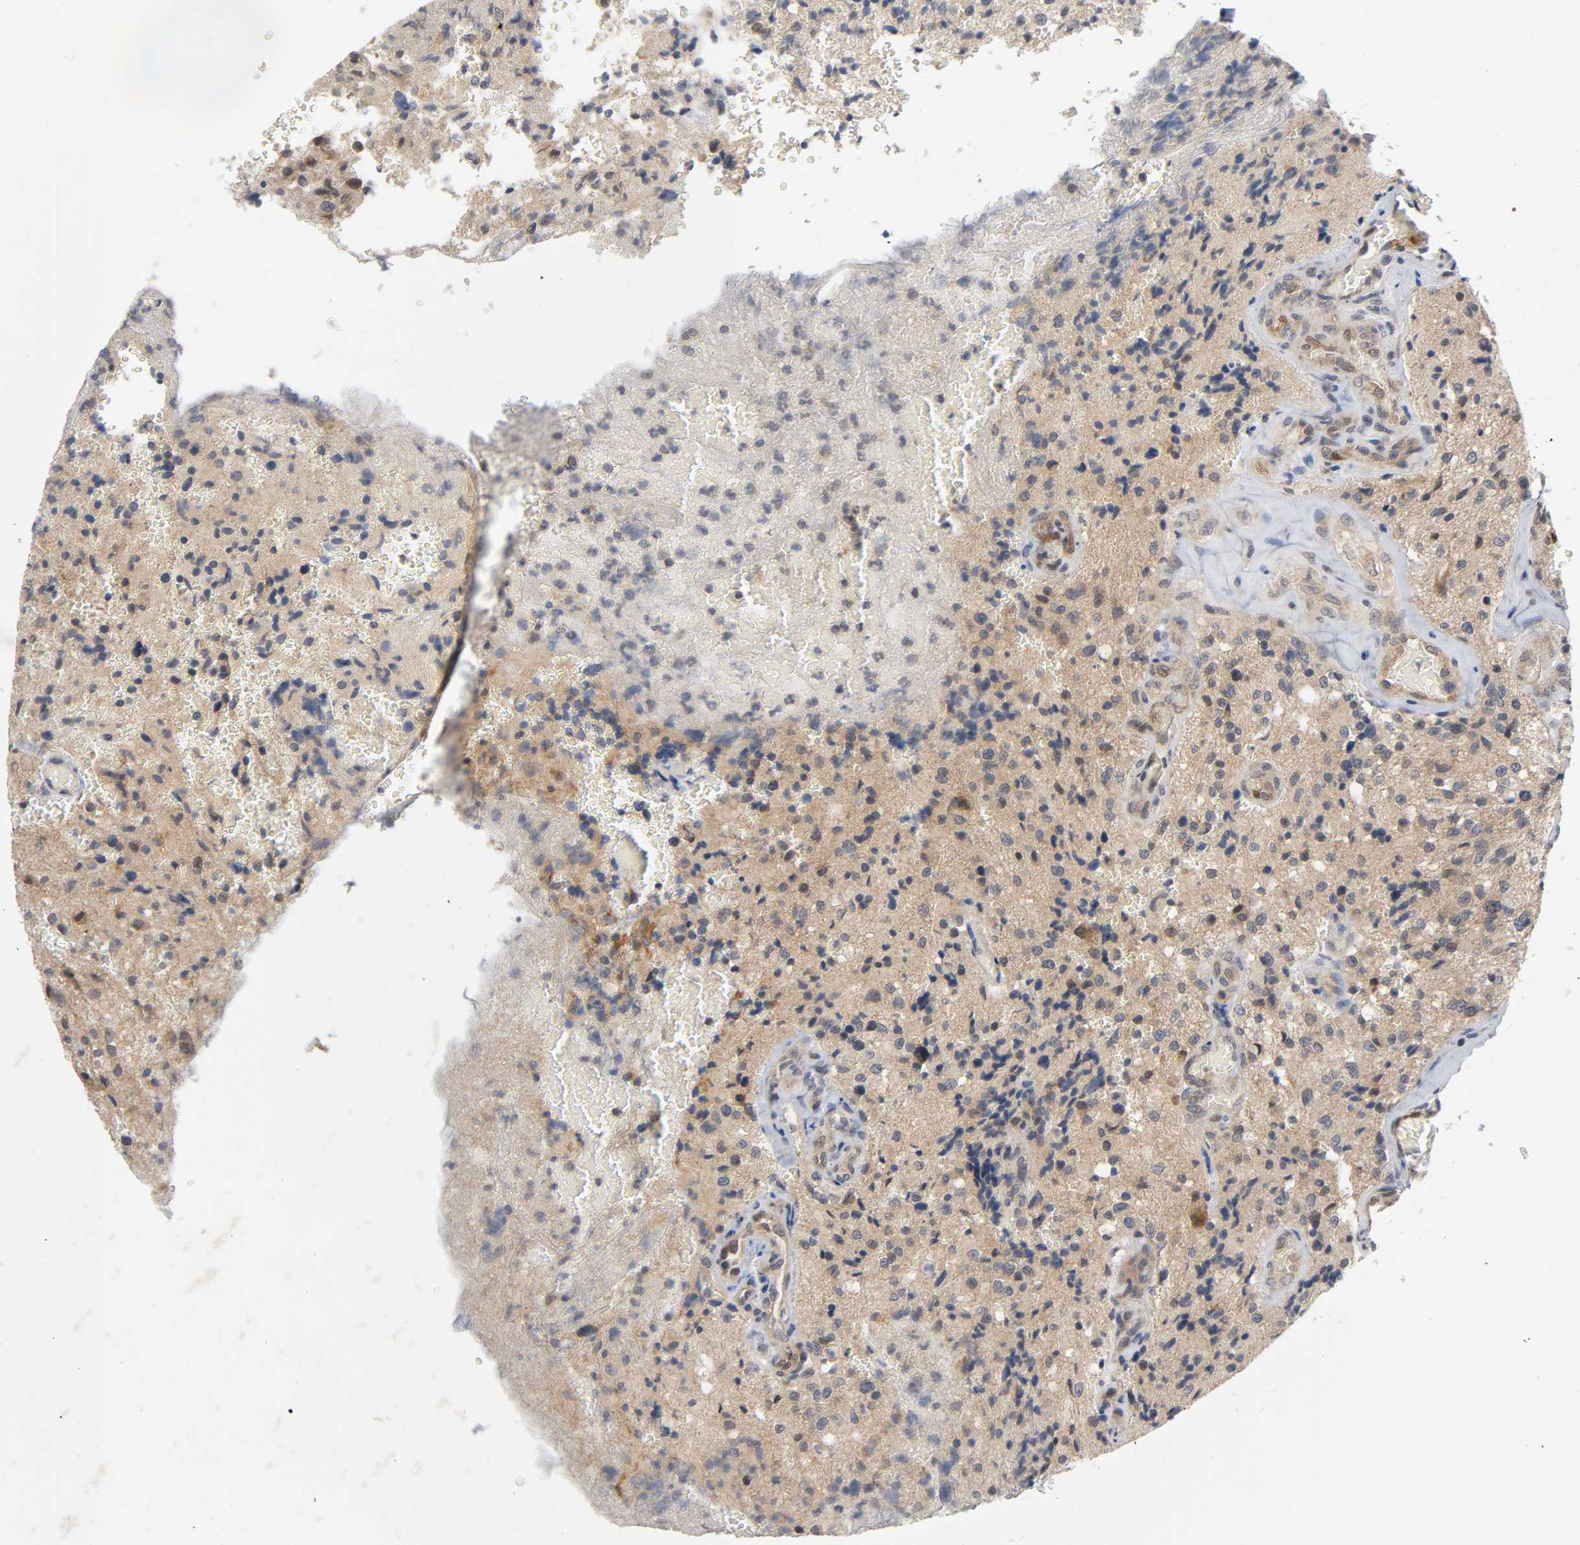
{"staining": {"intensity": "moderate", "quantity": ">75%", "location": "cytoplasmic/membranous"}, "tissue": "glioma", "cell_type": "Tumor cells", "image_type": "cancer", "snomed": [{"axis": "morphology", "description": "Normal tissue, NOS"}, {"axis": "morphology", "description": "Glioma, malignant, High grade"}, {"axis": "topography", "description": "Cerebral cortex"}], "caption": "Immunohistochemical staining of human high-grade glioma (malignant) shows medium levels of moderate cytoplasmic/membranous protein expression in approximately >75% of tumor cells.", "gene": "MAPK8", "patient": {"sex": "male", "age": 56}}